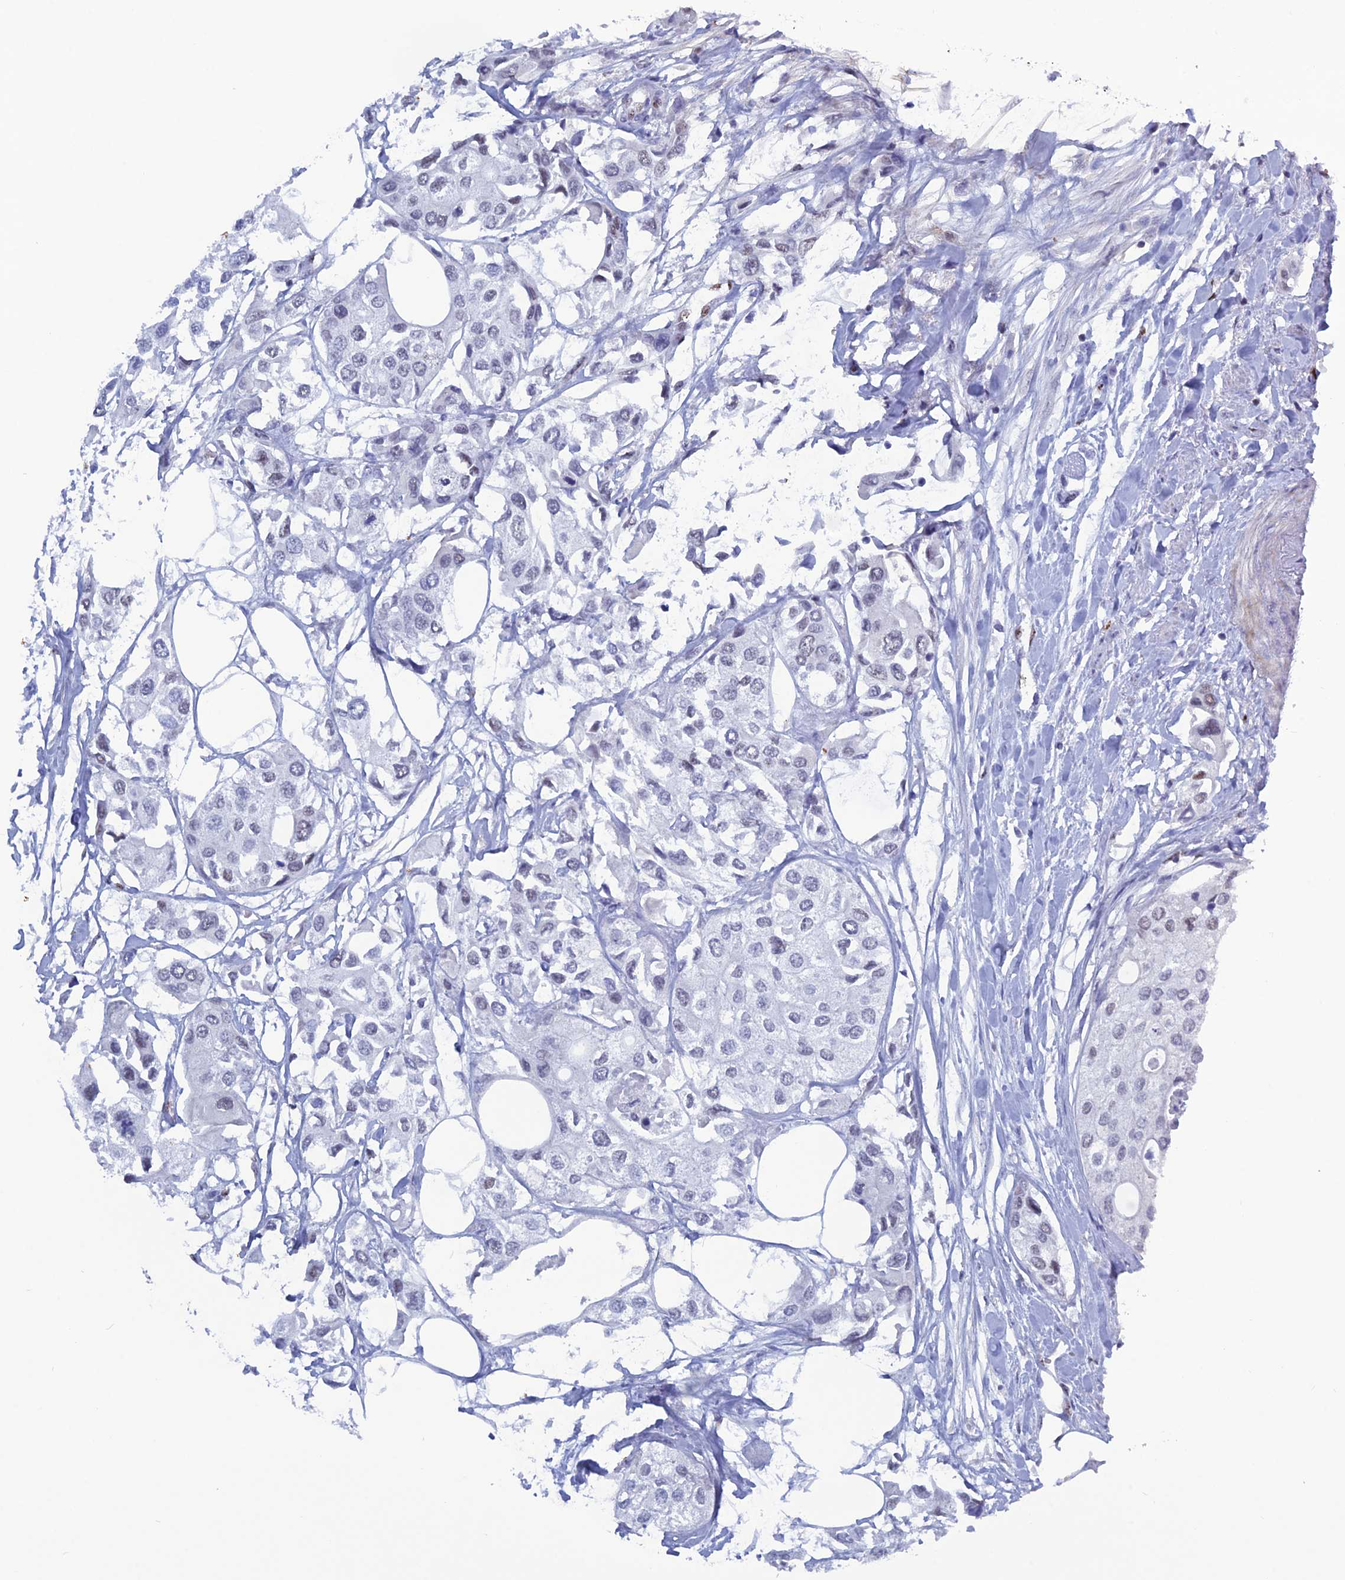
{"staining": {"intensity": "negative", "quantity": "none", "location": "none"}, "tissue": "urothelial cancer", "cell_type": "Tumor cells", "image_type": "cancer", "snomed": [{"axis": "morphology", "description": "Urothelial carcinoma, High grade"}, {"axis": "topography", "description": "Urinary bladder"}], "caption": "IHC histopathology image of neoplastic tissue: human urothelial carcinoma (high-grade) stained with DAB exhibits no significant protein positivity in tumor cells.", "gene": "NOL4L", "patient": {"sex": "male", "age": 64}}